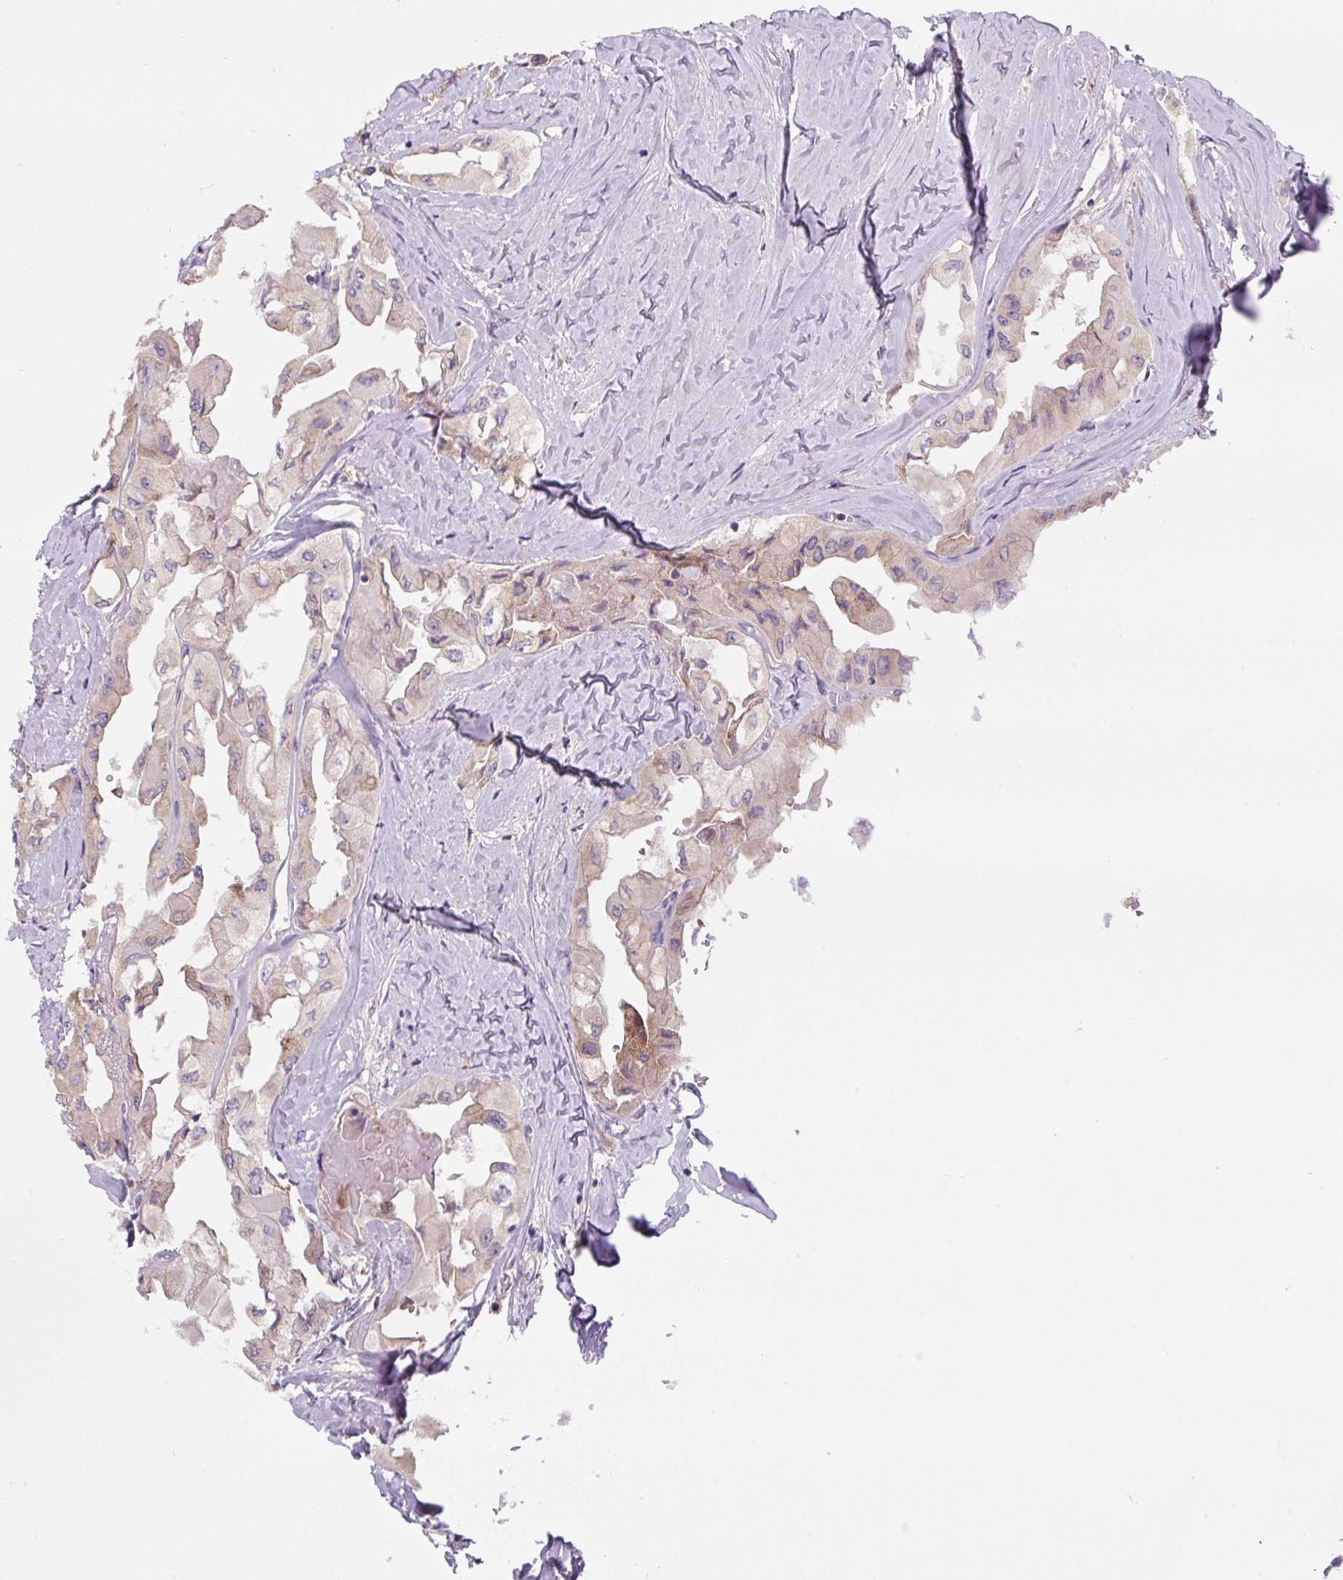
{"staining": {"intensity": "weak", "quantity": "<25%", "location": "cytoplasmic/membranous"}, "tissue": "thyroid cancer", "cell_type": "Tumor cells", "image_type": "cancer", "snomed": [{"axis": "morphology", "description": "Normal tissue, NOS"}, {"axis": "morphology", "description": "Papillary adenocarcinoma, NOS"}, {"axis": "topography", "description": "Thyroid gland"}], "caption": "High power microscopy photomicrograph of an IHC photomicrograph of papillary adenocarcinoma (thyroid), revealing no significant staining in tumor cells. The staining is performed using DAB brown chromogen with nuclei counter-stained in using hematoxylin.", "gene": "FZD5", "patient": {"sex": "female", "age": 59}}